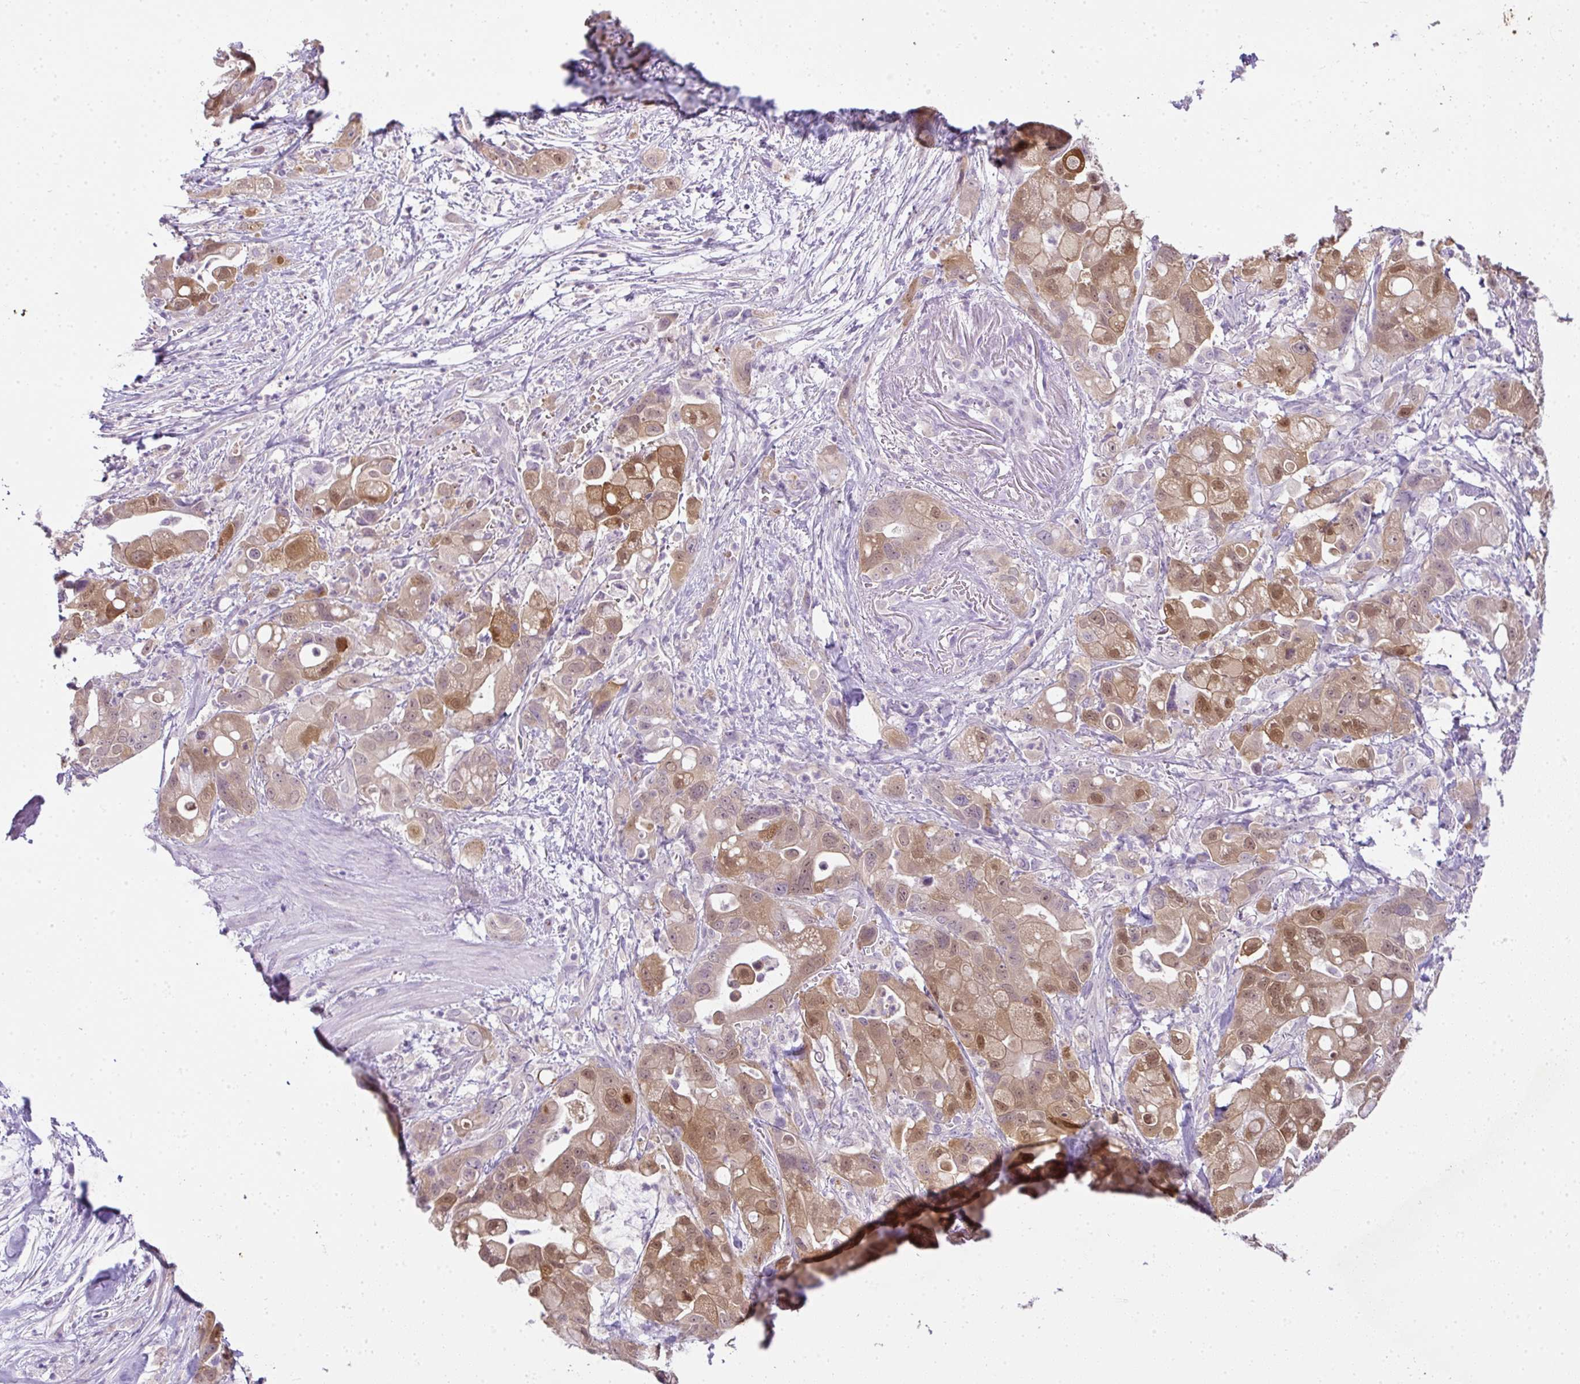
{"staining": {"intensity": "moderate", "quantity": ">75%", "location": "cytoplasmic/membranous,nuclear"}, "tissue": "pancreatic cancer", "cell_type": "Tumor cells", "image_type": "cancer", "snomed": [{"axis": "morphology", "description": "Adenocarcinoma, NOS"}, {"axis": "topography", "description": "Pancreas"}], "caption": "Protein staining of adenocarcinoma (pancreatic) tissue demonstrates moderate cytoplasmic/membranous and nuclear expression in about >75% of tumor cells. The staining was performed using DAB (3,3'-diaminobenzidine), with brown indicating positive protein expression. Nuclei are stained blue with hematoxylin.", "gene": "CMPK1", "patient": {"sex": "male", "age": 68}}